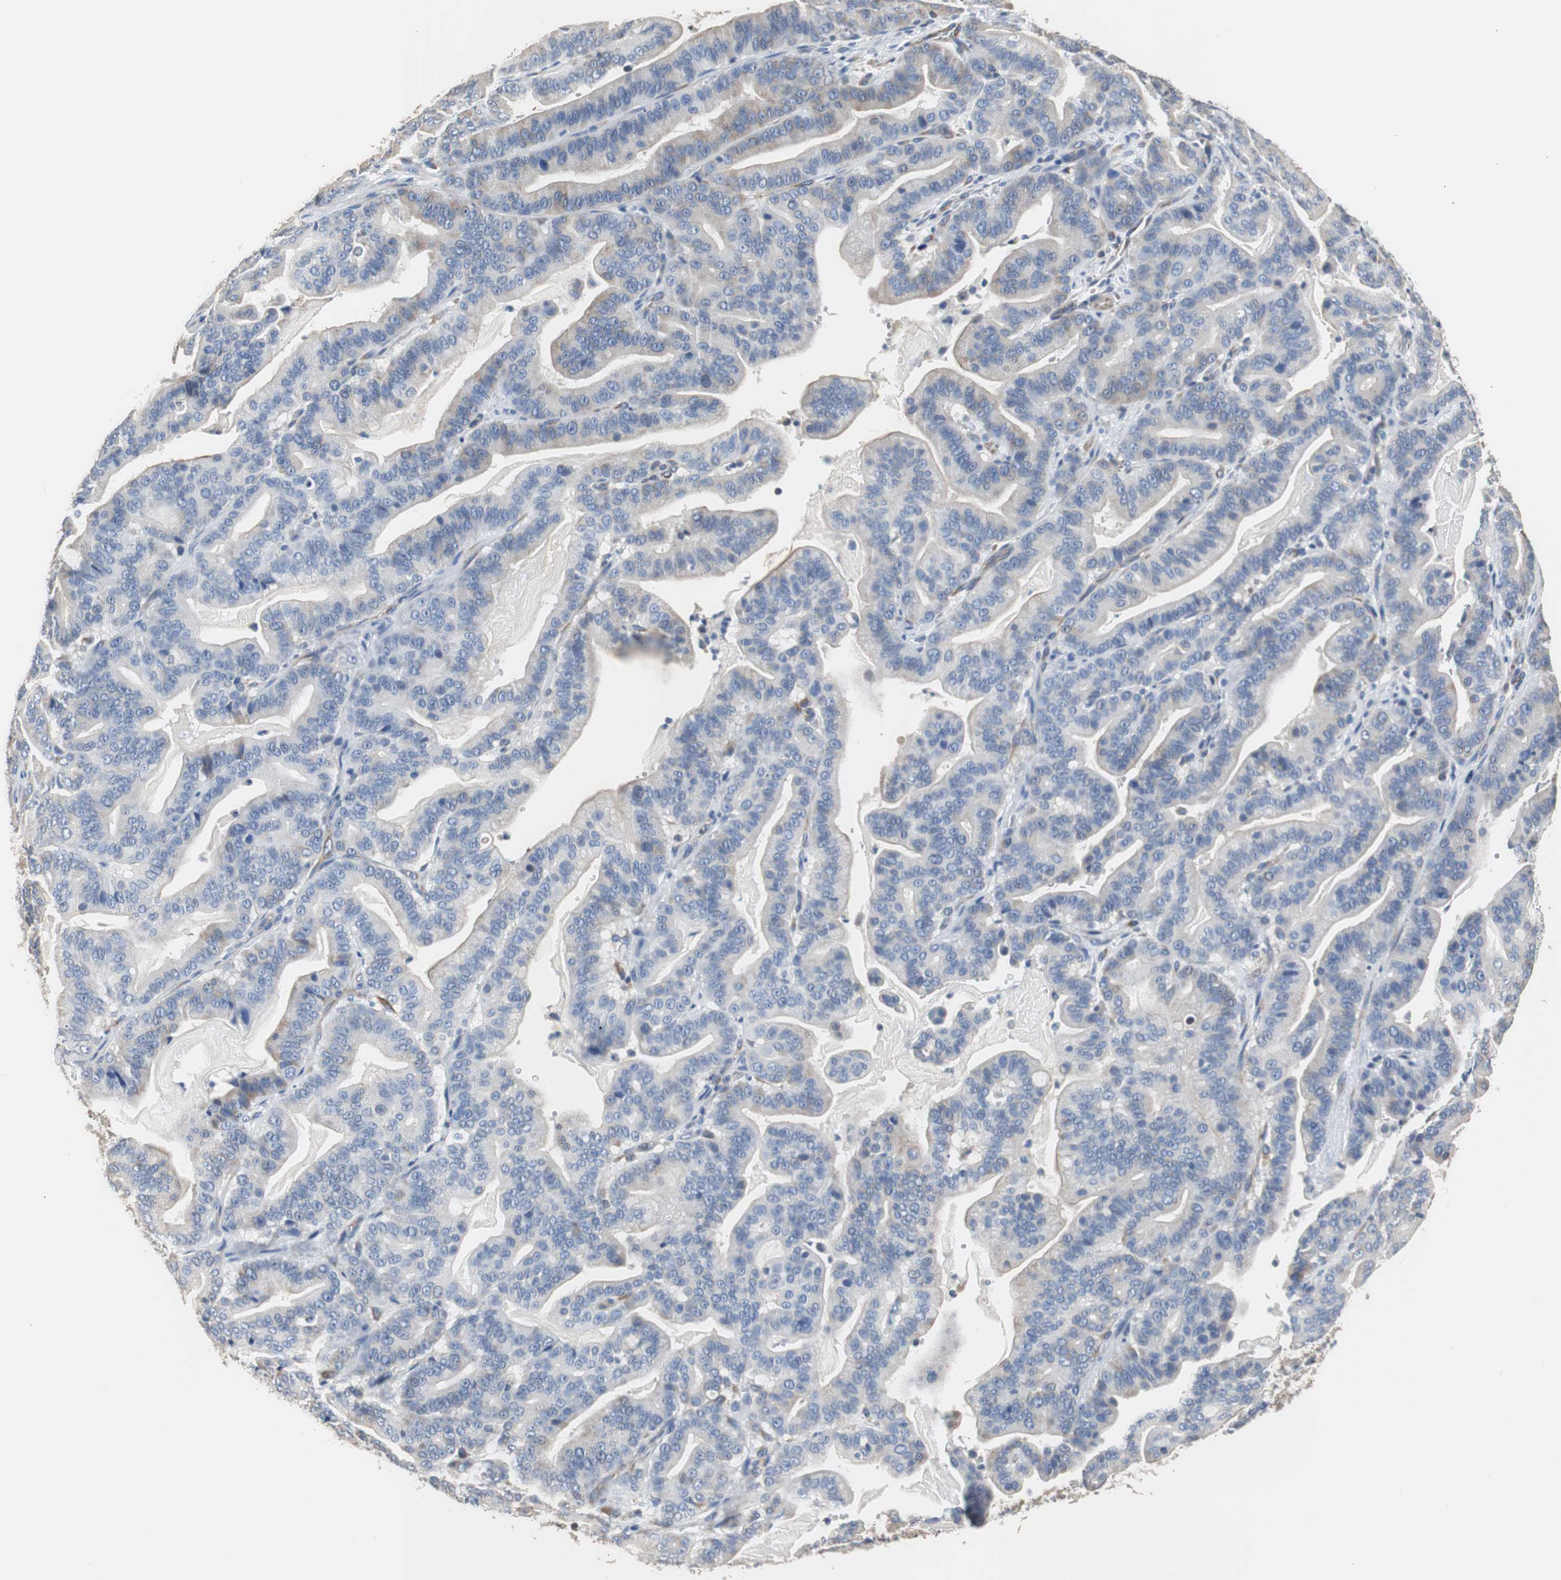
{"staining": {"intensity": "negative", "quantity": "none", "location": "none"}, "tissue": "pancreatic cancer", "cell_type": "Tumor cells", "image_type": "cancer", "snomed": [{"axis": "morphology", "description": "Adenocarcinoma, NOS"}, {"axis": "topography", "description": "Pancreas"}], "caption": "Immunohistochemistry (IHC) image of neoplastic tissue: pancreatic adenocarcinoma stained with DAB shows no significant protein positivity in tumor cells. (IHC, brightfield microscopy, high magnification).", "gene": "PCK1", "patient": {"sex": "male", "age": 63}}